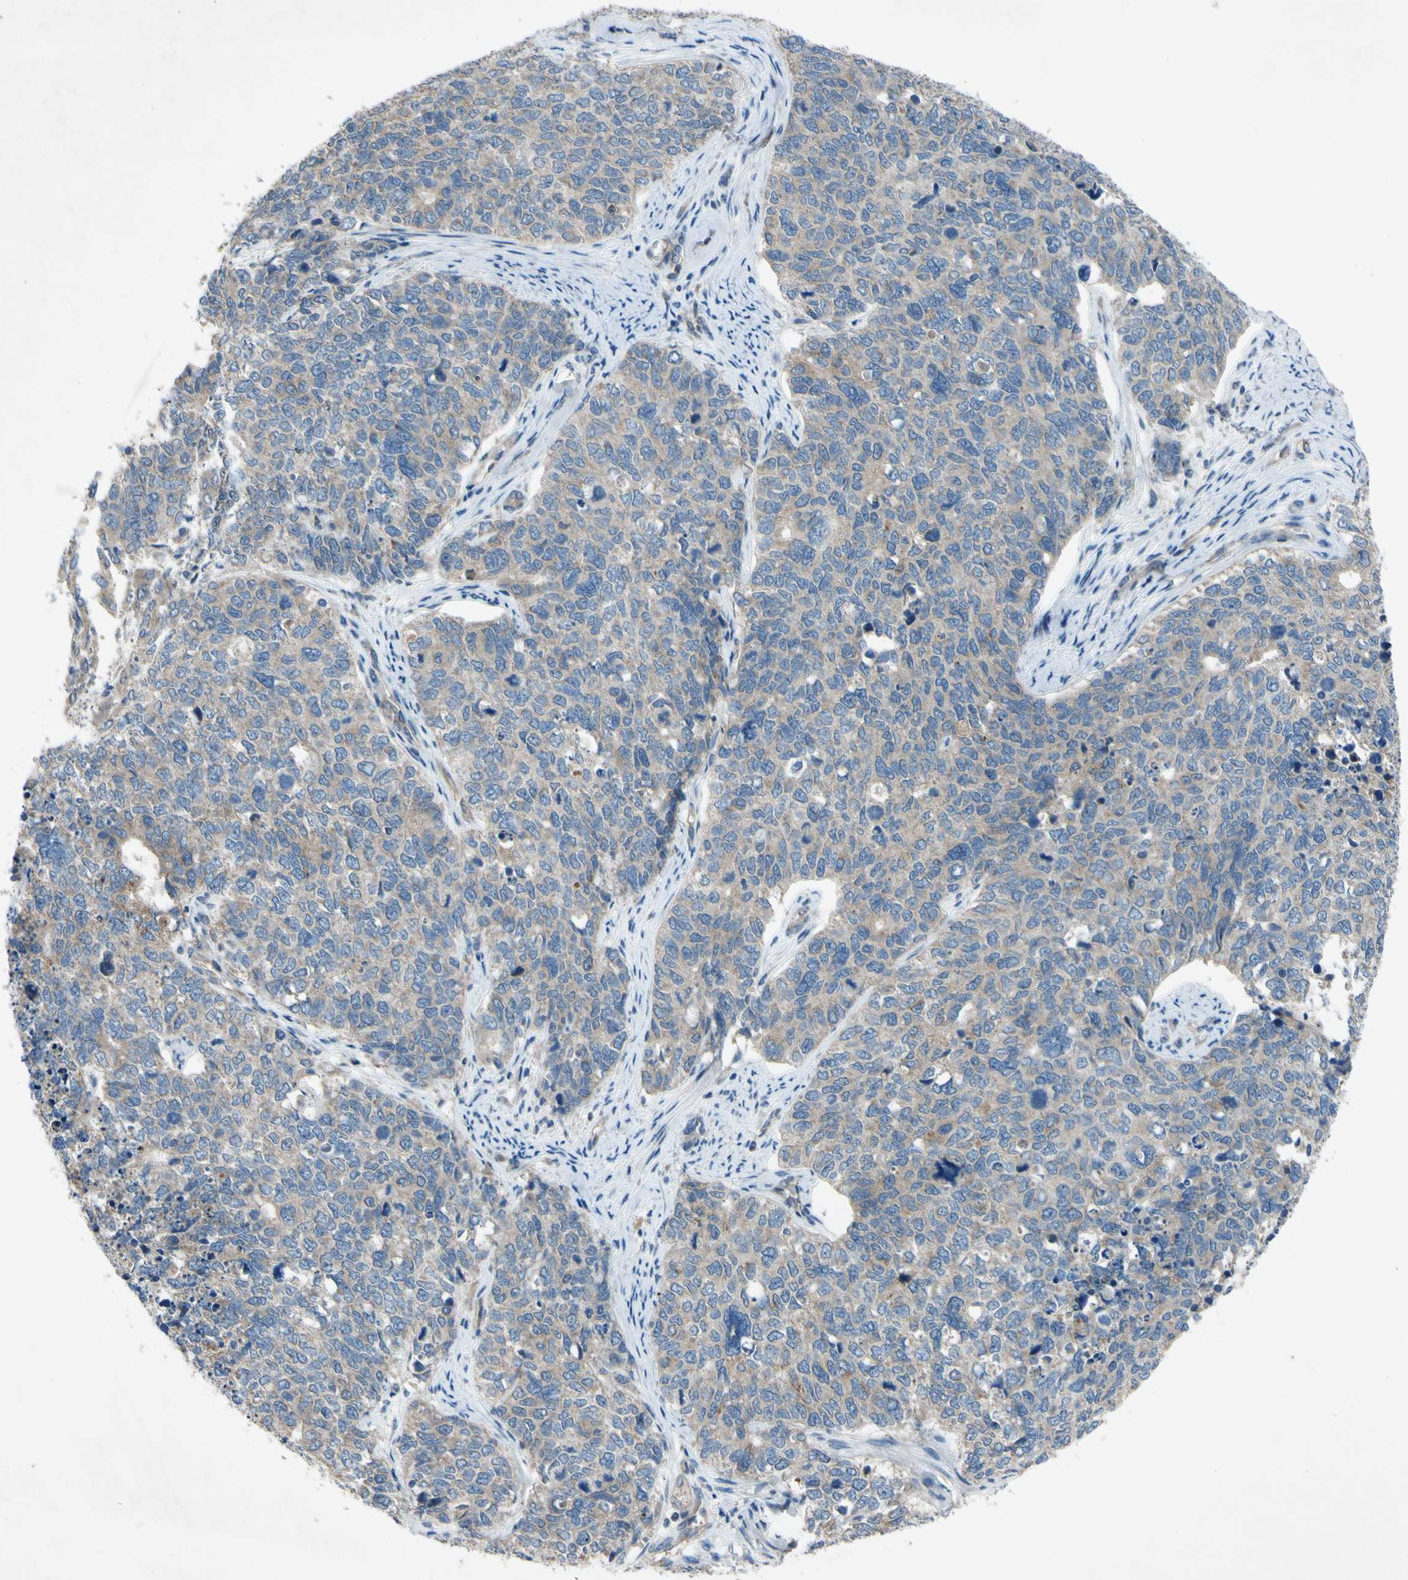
{"staining": {"intensity": "moderate", "quantity": ">75%", "location": "cytoplasmic/membranous"}, "tissue": "cervical cancer", "cell_type": "Tumor cells", "image_type": "cancer", "snomed": [{"axis": "morphology", "description": "Squamous cell carcinoma, NOS"}, {"axis": "topography", "description": "Cervix"}], "caption": "Immunohistochemical staining of cervical cancer exhibits medium levels of moderate cytoplasmic/membranous expression in approximately >75% of tumor cells.", "gene": "HILPDA", "patient": {"sex": "female", "age": 63}}